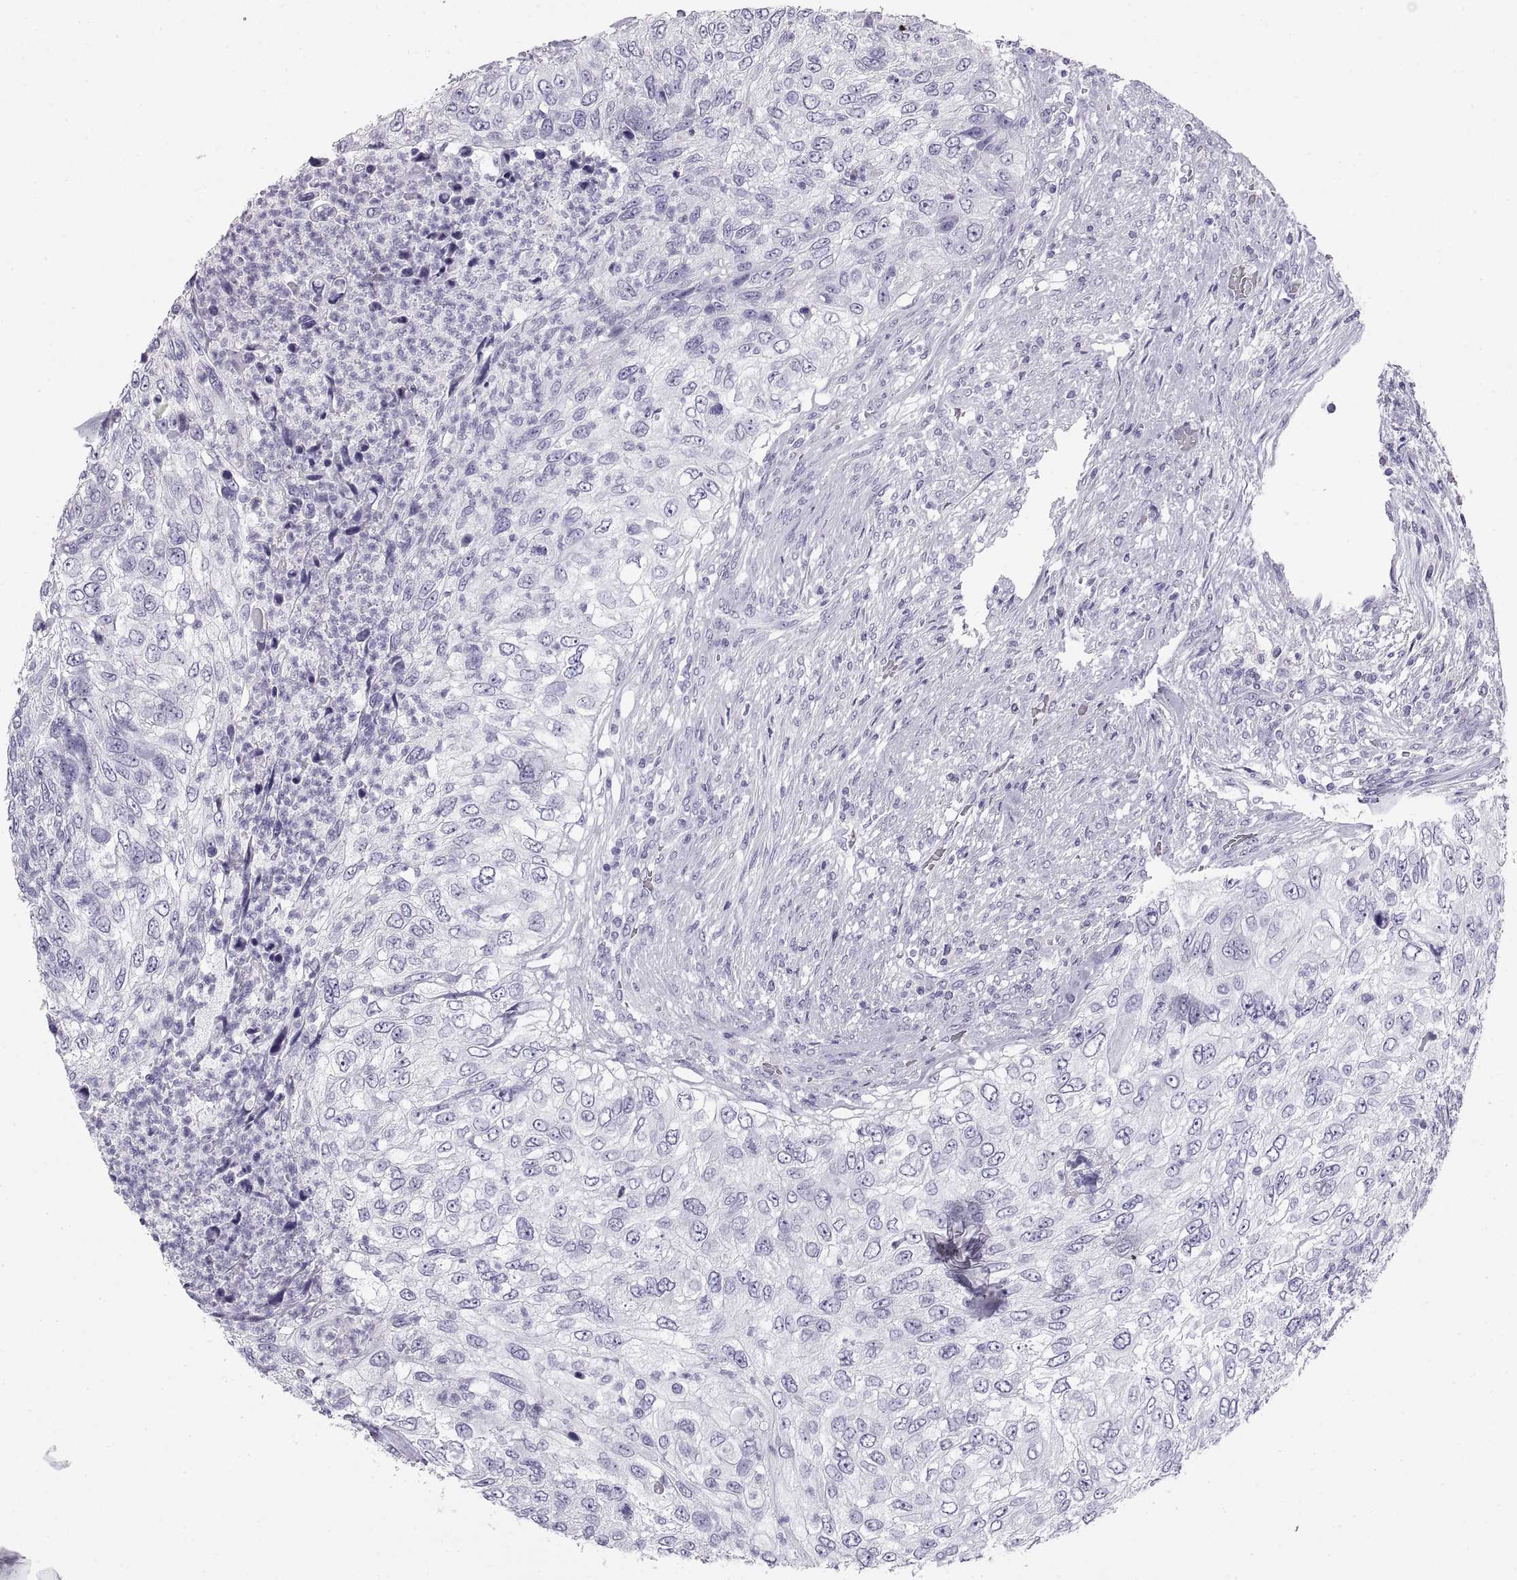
{"staining": {"intensity": "negative", "quantity": "none", "location": "none"}, "tissue": "urothelial cancer", "cell_type": "Tumor cells", "image_type": "cancer", "snomed": [{"axis": "morphology", "description": "Urothelial carcinoma, High grade"}, {"axis": "topography", "description": "Urinary bladder"}], "caption": "Tumor cells are negative for protein expression in human urothelial cancer.", "gene": "RLBP1", "patient": {"sex": "female", "age": 60}}